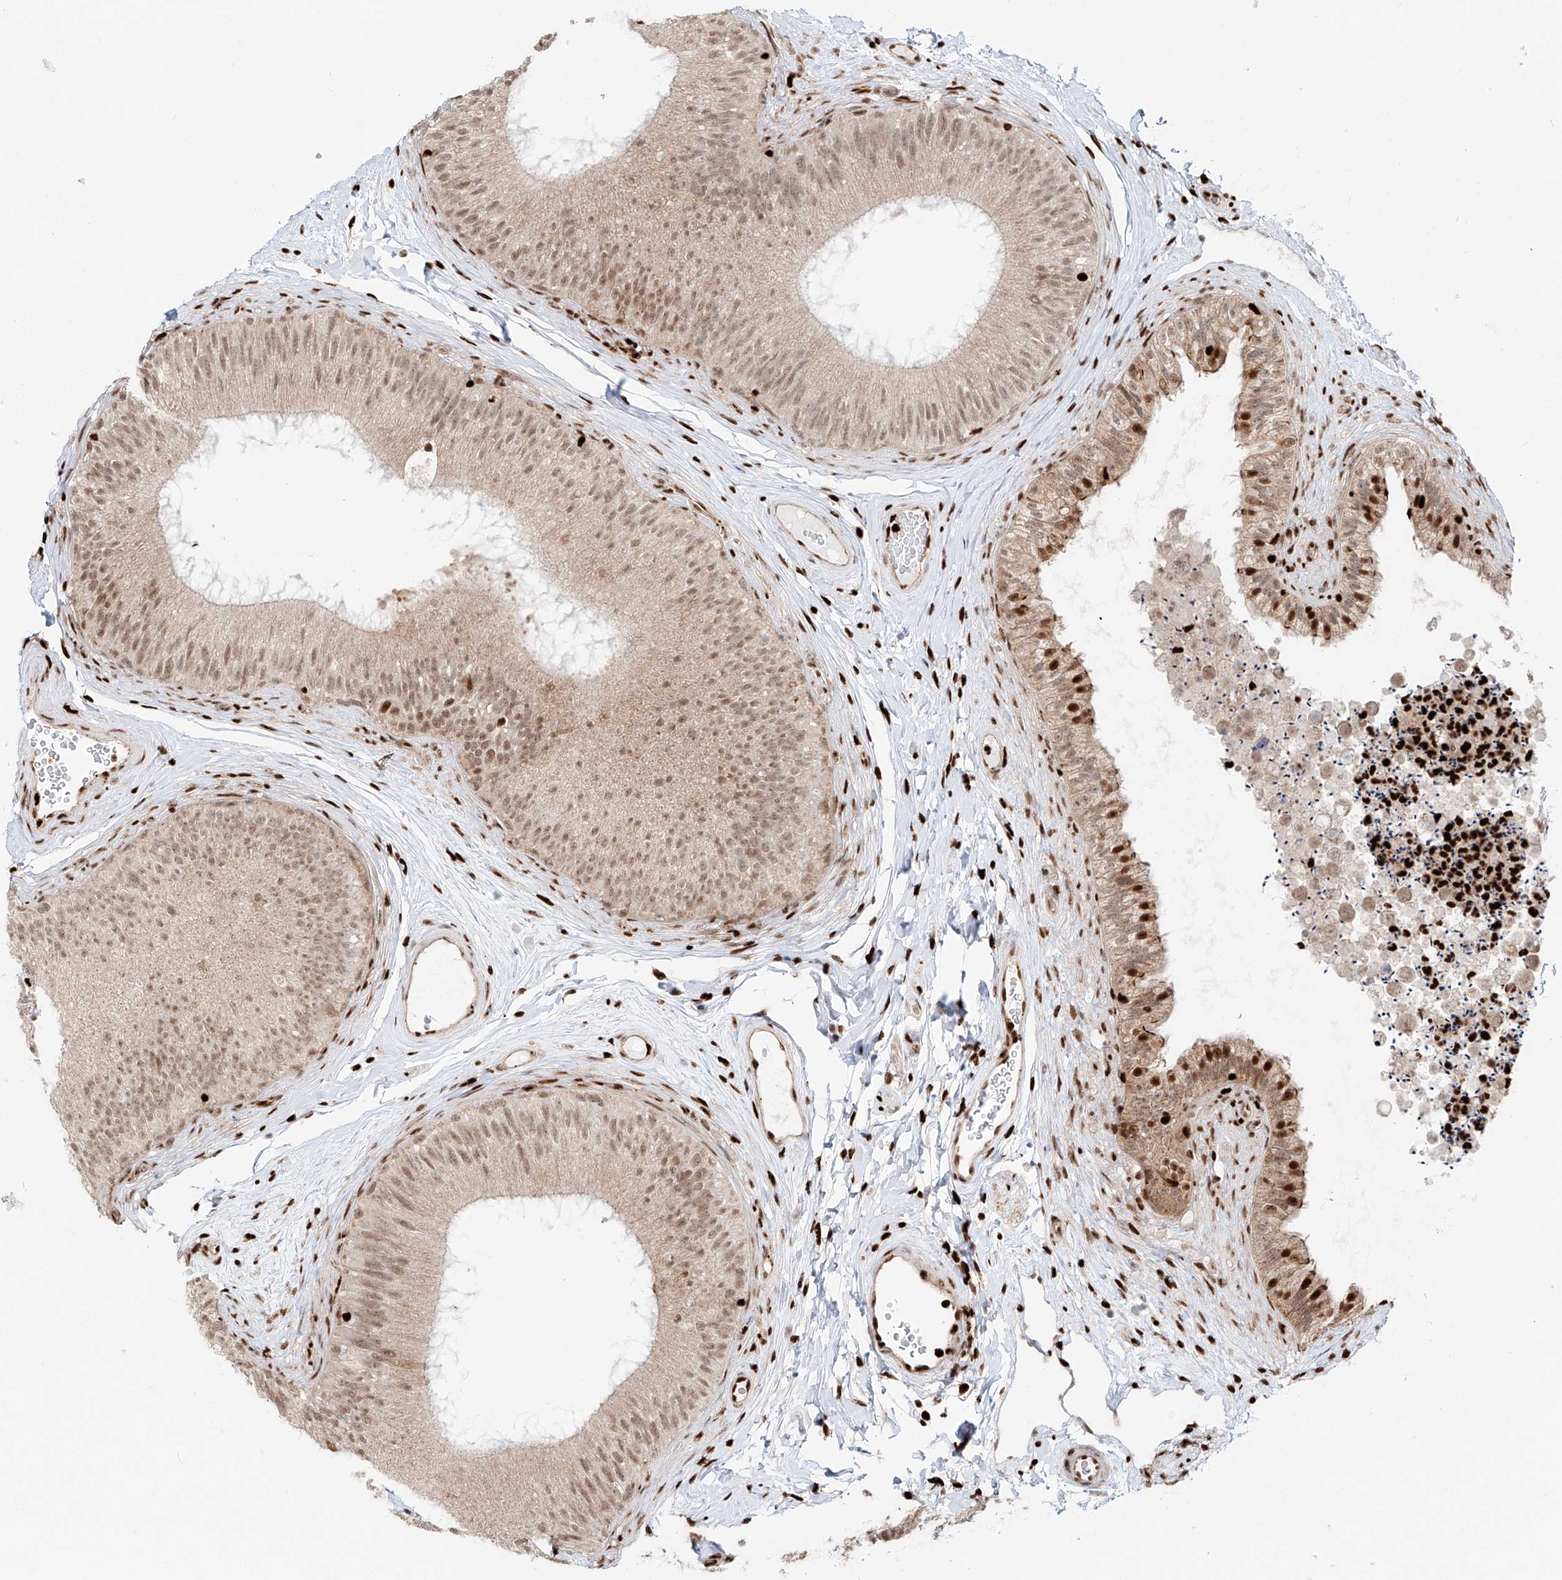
{"staining": {"intensity": "moderate", "quantity": ">75%", "location": "cytoplasmic/membranous,nuclear"}, "tissue": "epididymis", "cell_type": "Glandular cells", "image_type": "normal", "snomed": [{"axis": "morphology", "description": "Normal tissue, NOS"}, {"axis": "topography", "description": "Epididymis"}], "caption": "A histopathology image of human epididymis stained for a protein exhibits moderate cytoplasmic/membranous,nuclear brown staining in glandular cells.", "gene": "DZIP1L", "patient": {"sex": "male", "age": 45}}